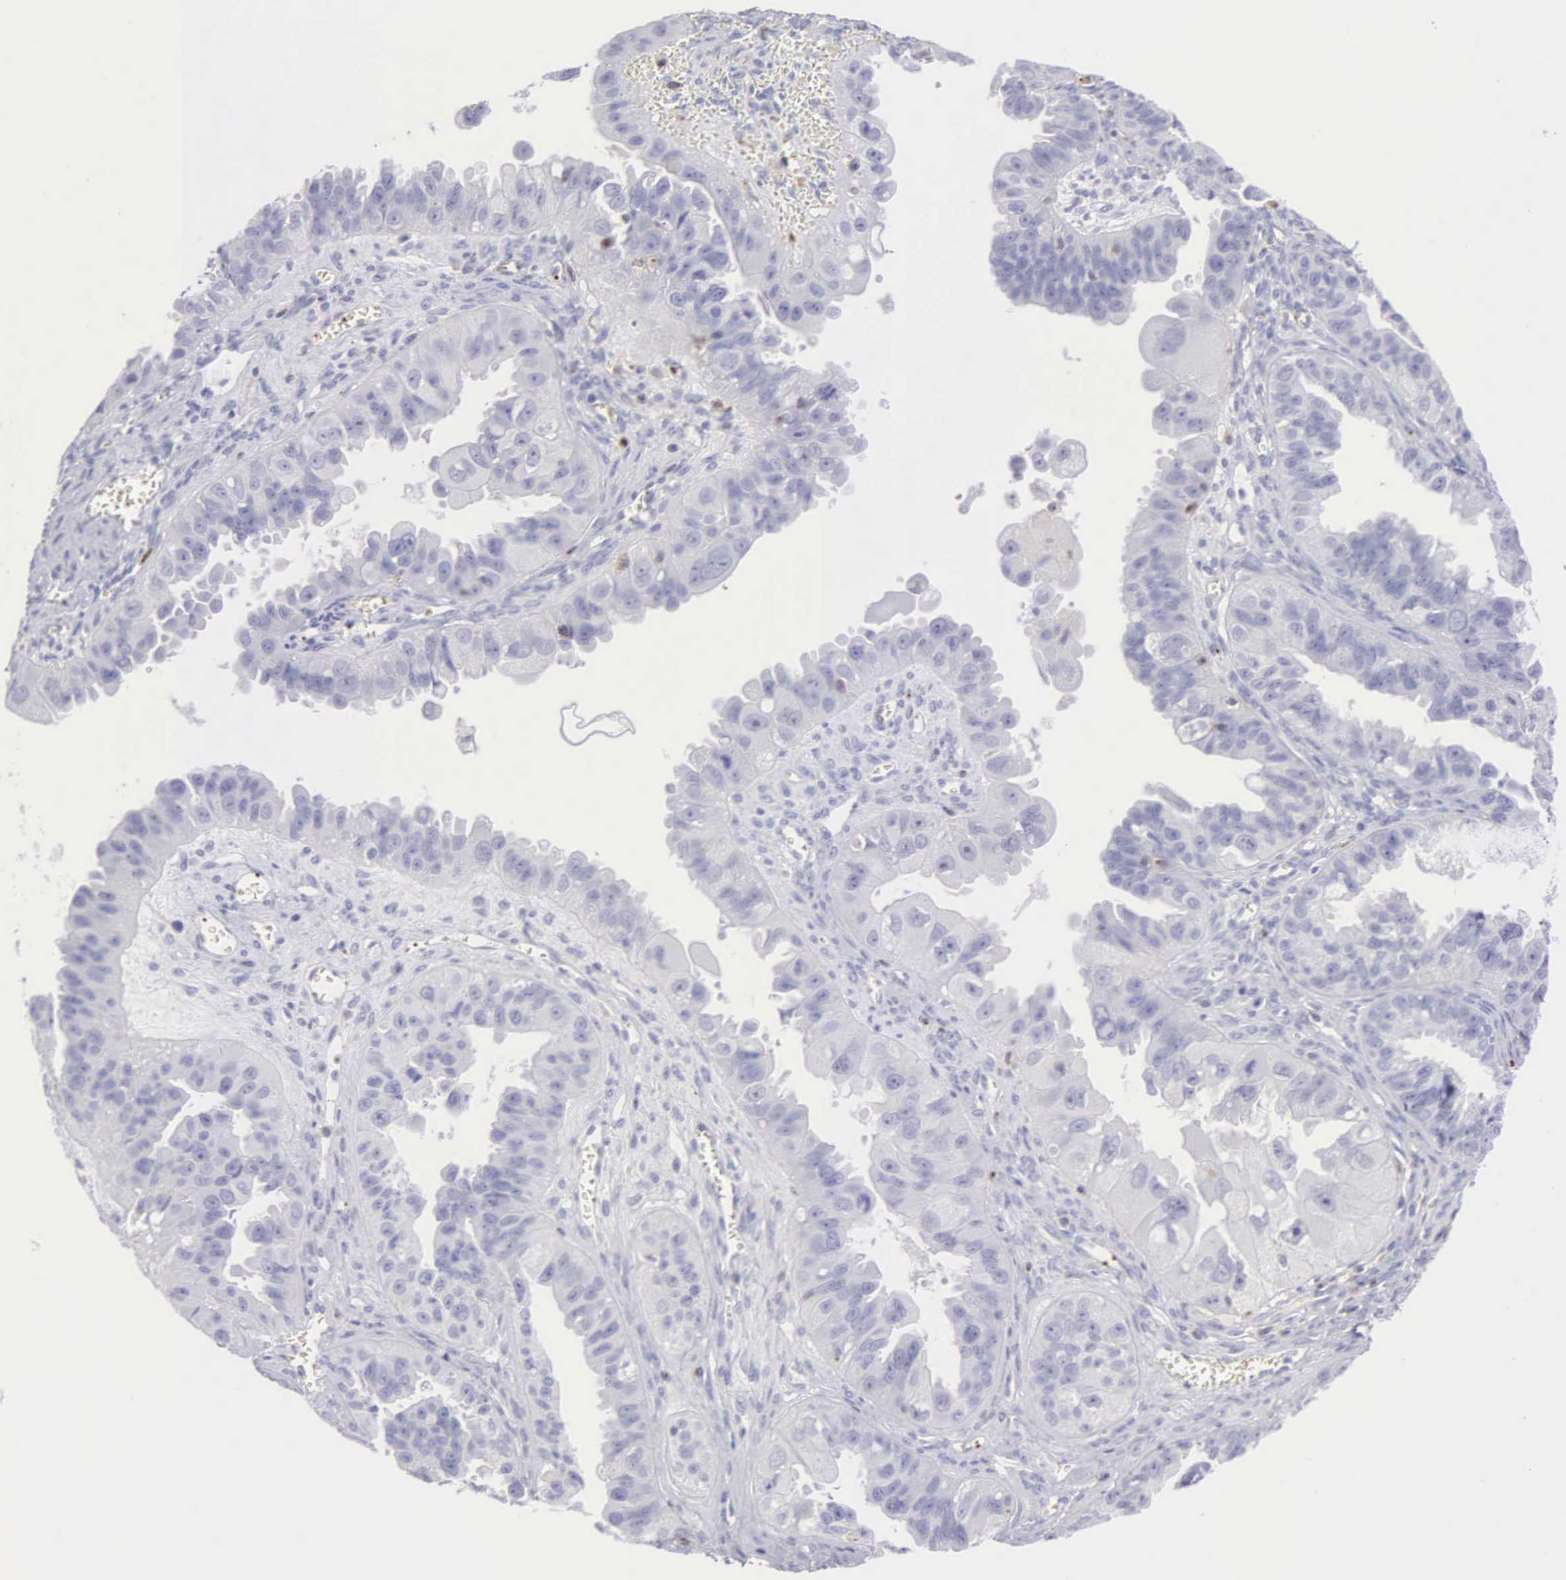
{"staining": {"intensity": "negative", "quantity": "none", "location": "none"}, "tissue": "ovarian cancer", "cell_type": "Tumor cells", "image_type": "cancer", "snomed": [{"axis": "morphology", "description": "Carcinoma, endometroid"}, {"axis": "topography", "description": "Ovary"}], "caption": "The immunohistochemistry (IHC) photomicrograph has no significant staining in tumor cells of endometroid carcinoma (ovarian) tissue.", "gene": "SRGN", "patient": {"sex": "female", "age": 85}}